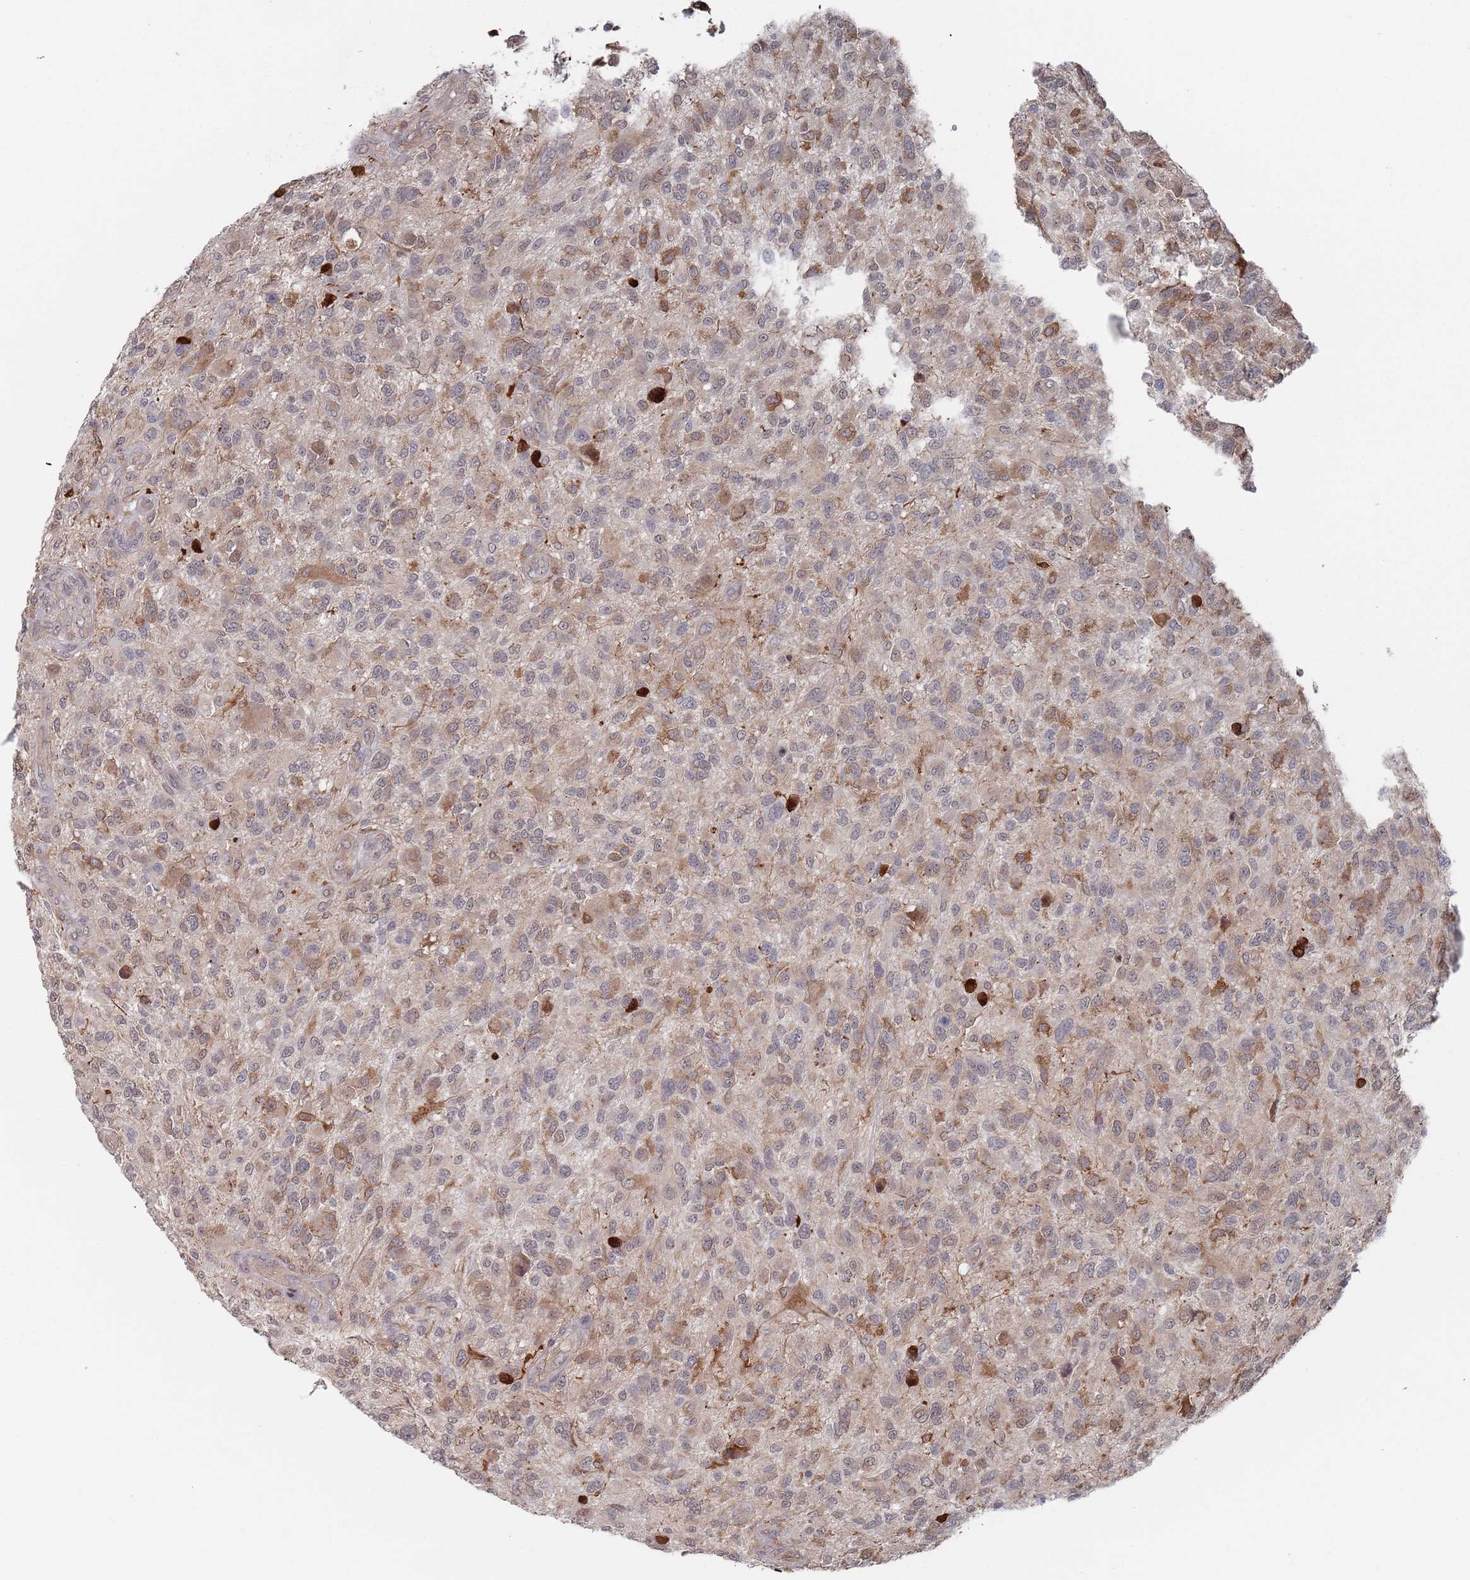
{"staining": {"intensity": "moderate", "quantity": "<25%", "location": "cytoplasmic/membranous"}, "tissue": "glioma", "cell_type": "Tumor cells", "image_type": "cancer", "snomed": [{"axis": "morphology", "description": "Glioma, malignant, High grade"}, {"axis": "topography", "description": "Brain"}], "caption": "Moderate cytoplasmic/membranous positivity is seen in about <25% of tumor cells in high-grade glioma (malignant).", "gene": "DGKD", "patient": {"sex": "male", "age": 47}}